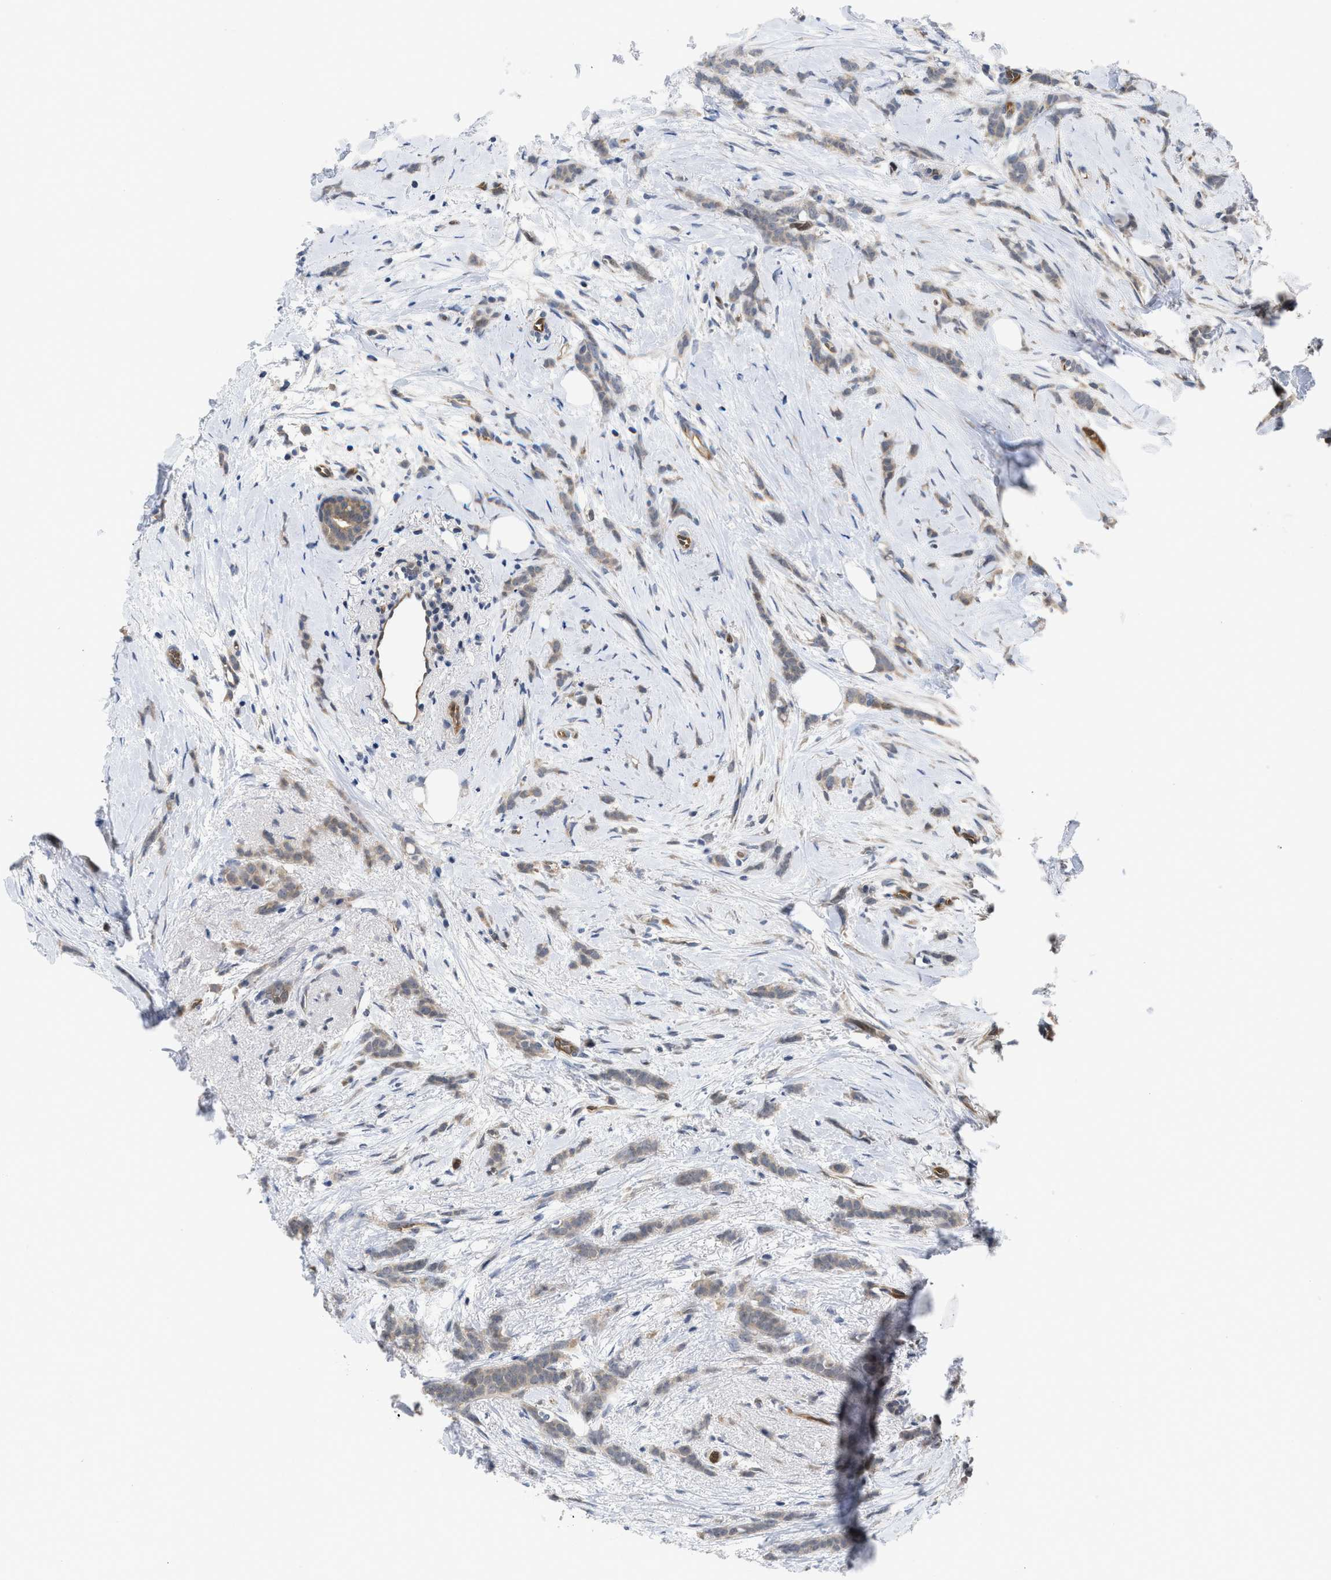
{"staining": {"intensity": "weak", "quantity": ">75%", "location": "cytoplasmic/membranous"}, "tissue": "breast cancer", "cell_type": "Tumor cells", "image_type": "cancer", "snomed": [{"axis": "morphology", "description": "Lobular carcinoma, in situ"}, {"axis": "morphology", "description": "Lobular carcinoma"}, {"axis": "topography", "description": "Breast"}], "caption": "The histopathology image demonstrates a brown stain indicating the presence of a protein in the cytoplasmic/membranous of tumor cells in breast cancer.", "gene": "LDAF1", "patient": {"sex": "female", "age": 41}}